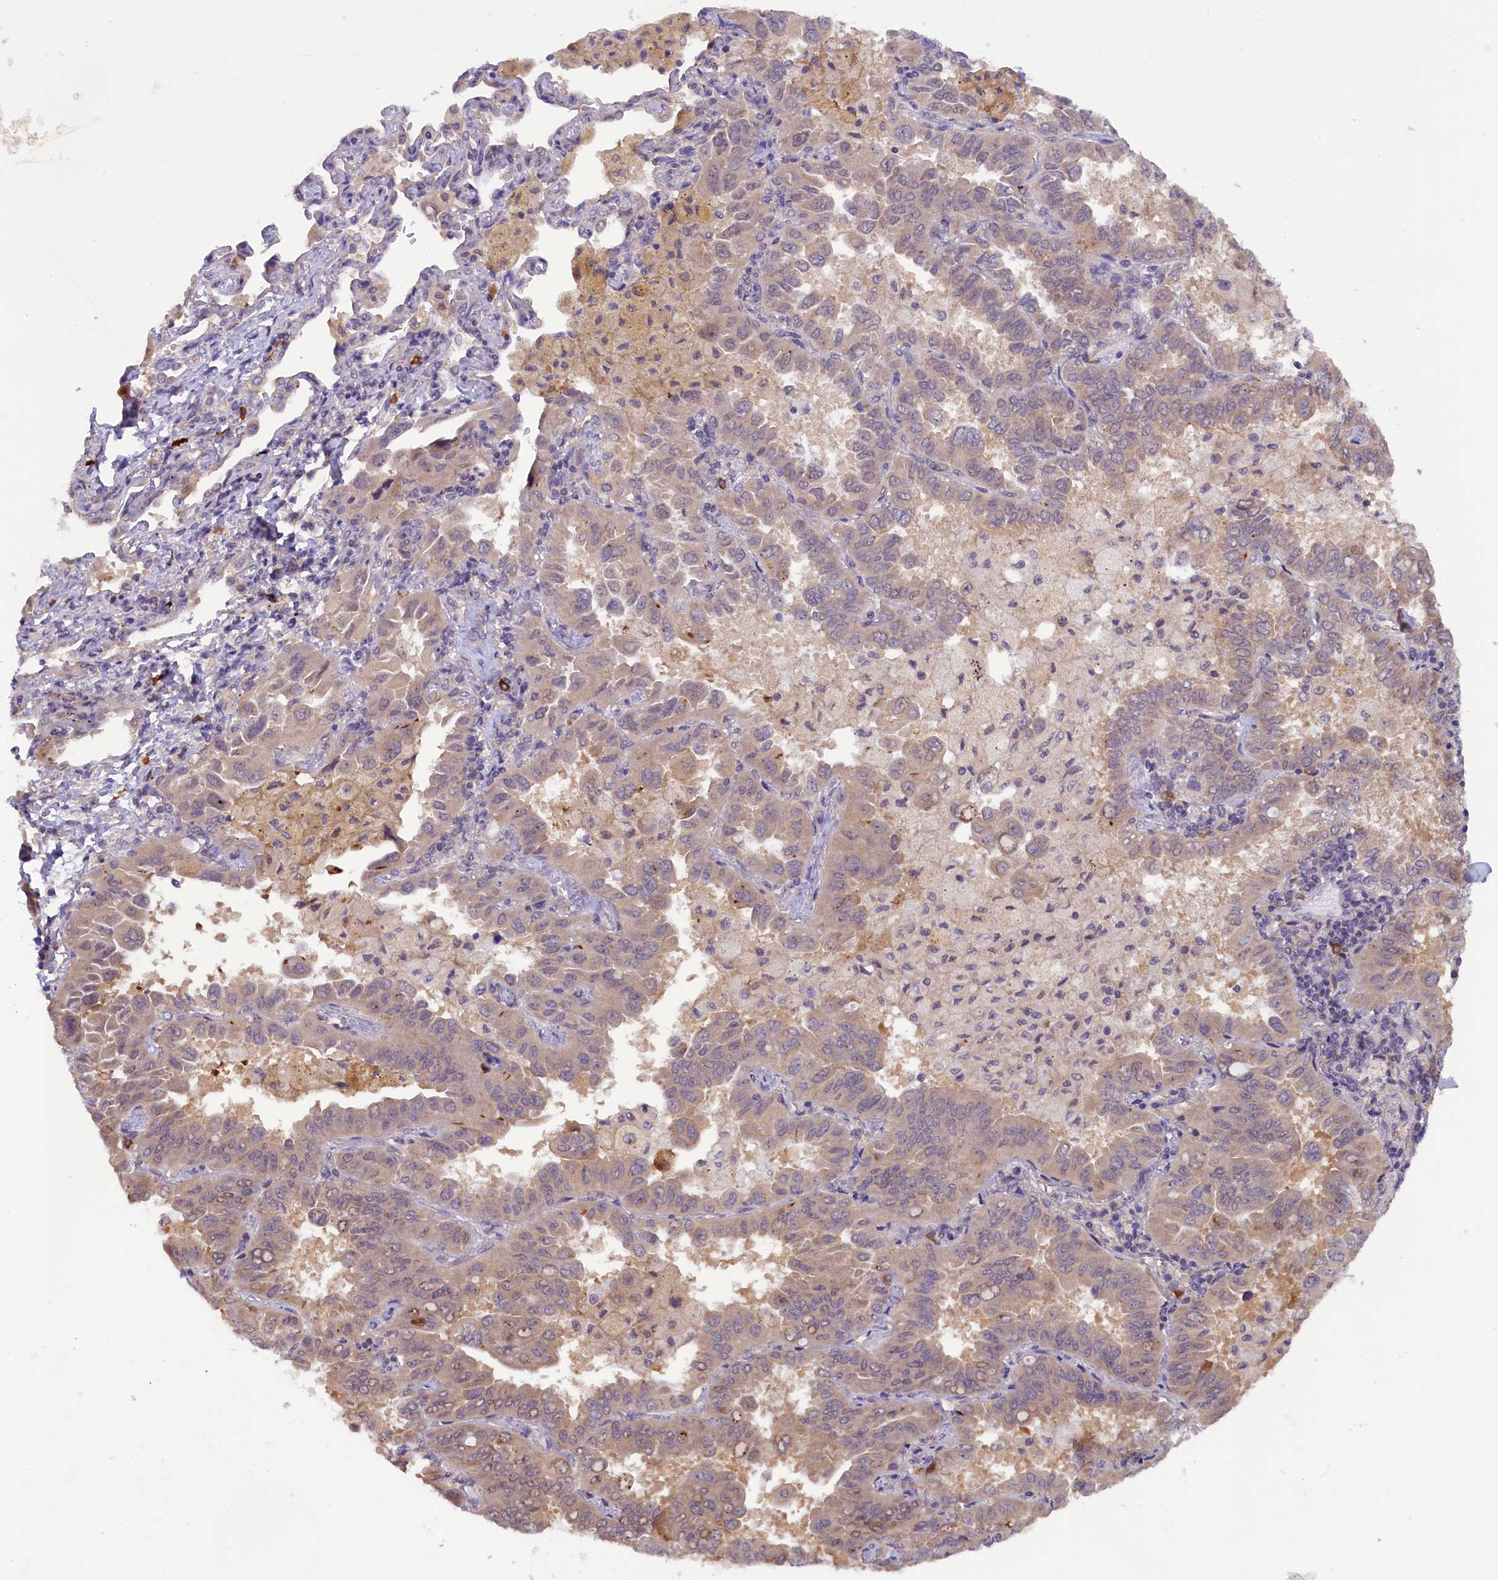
{"staining": {"intensity": "weak", "quantity": "<25%", "location": "cytoplasmic/membranous"}, "tissue": "lung cancer", "cell_type": "Tumor cells", "image_type": "cancer", "snomed": [{"axis": "morphology", "description": "Adenocarcinoma, NOS"}, {"axis": "topography", "description": "Lung"}], "caption": "A histopathology image of adenocarcinoma (lung) stained for a protein reveals no brown staining in tumor cells. (Immunohistochemistry, brightfield microscopy, high magnification).", "gene": "CCDC9B", "patient": {"sex": "male", "age": 64}}